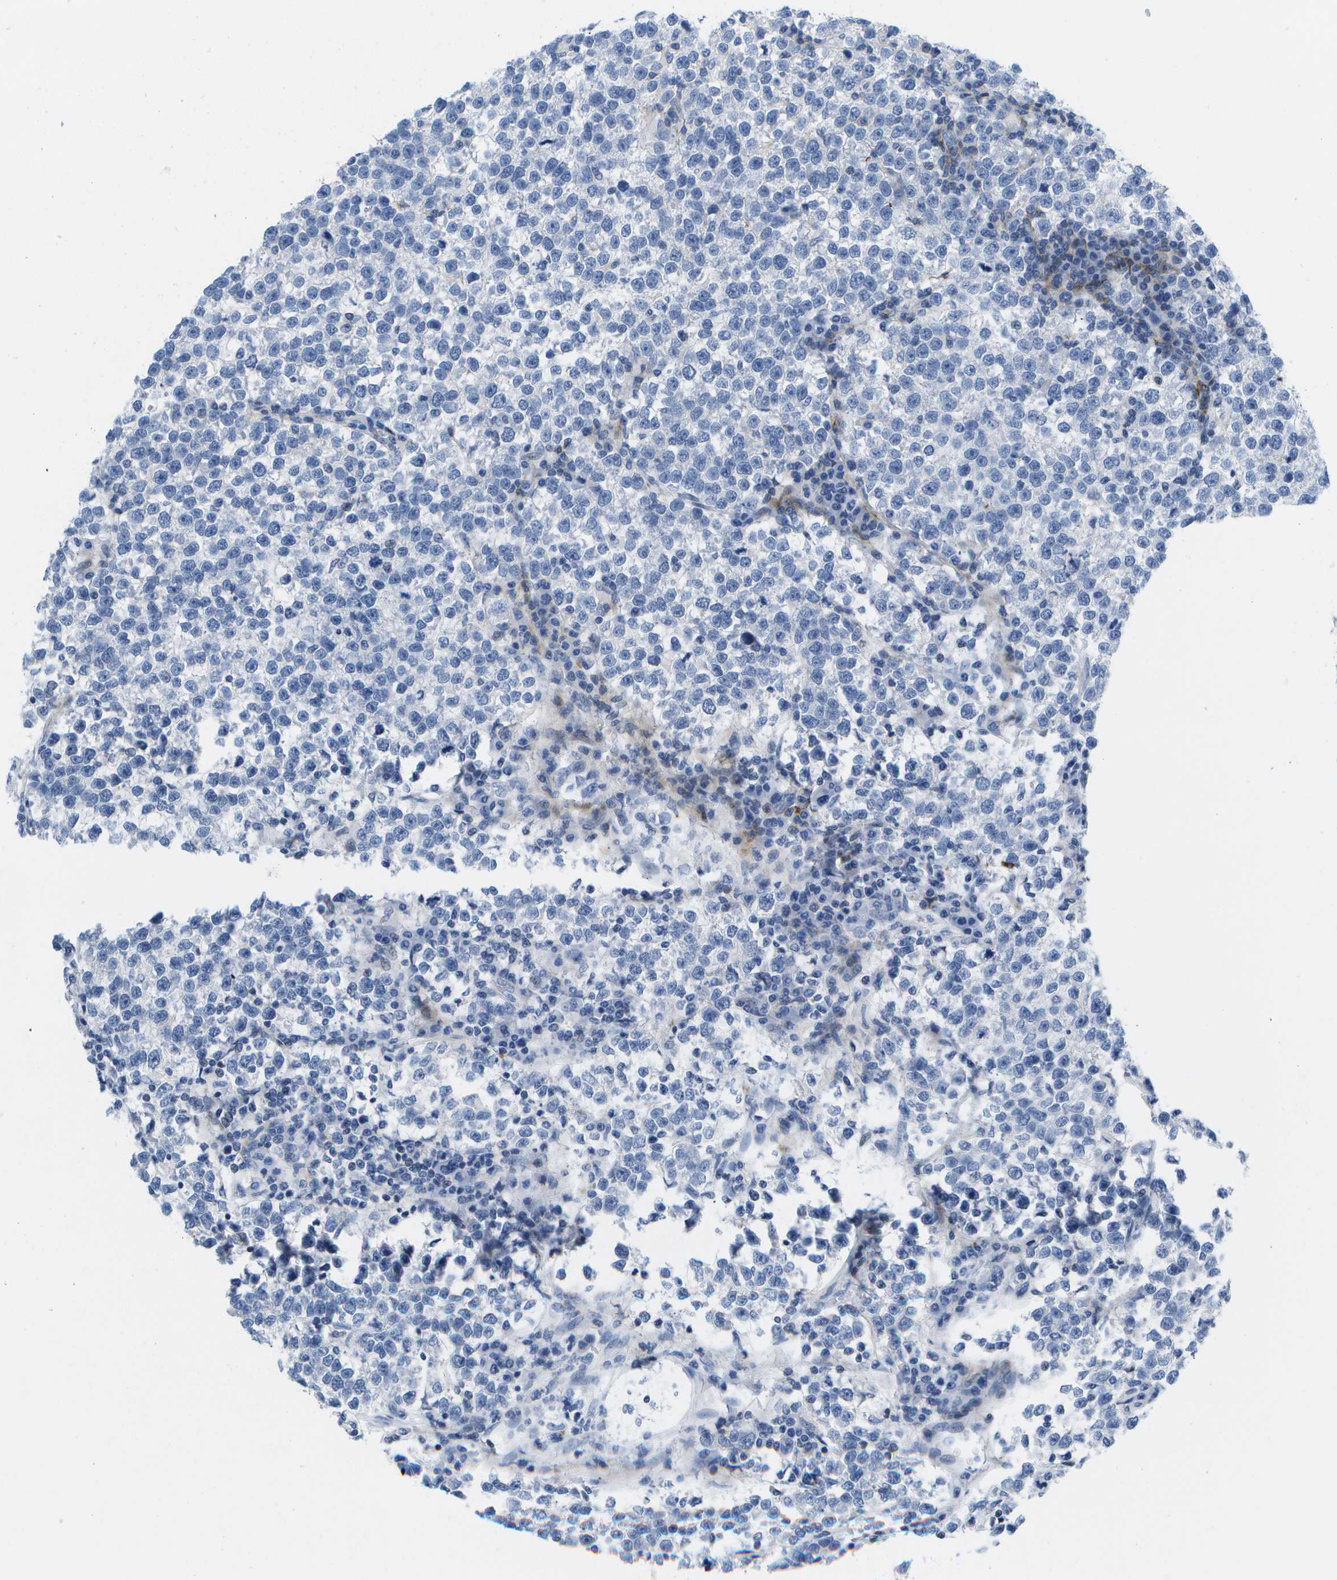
{"staining": {"intensity": "negative", "quantity": "none", "location": "none"}, "tissue": "testis cancer", "cell_type": "Tumor cells", "image_type": "cancer", "snomed": [{"axis": "morphology", "description": "Normal tissue, NOS"}, {"axis": "morphology", "description": "Seminoma, NOS"}, {"axis": "topography", "description": "Testis"}], "caption": "DAB (3,3'-diaminobenzidine) immunohistochemical staining of testis cancer (seminoma) shows no significant expression in tumor cells.", "gene": "ADGRG6", "patient": {"sex": "male", "age": 43}}